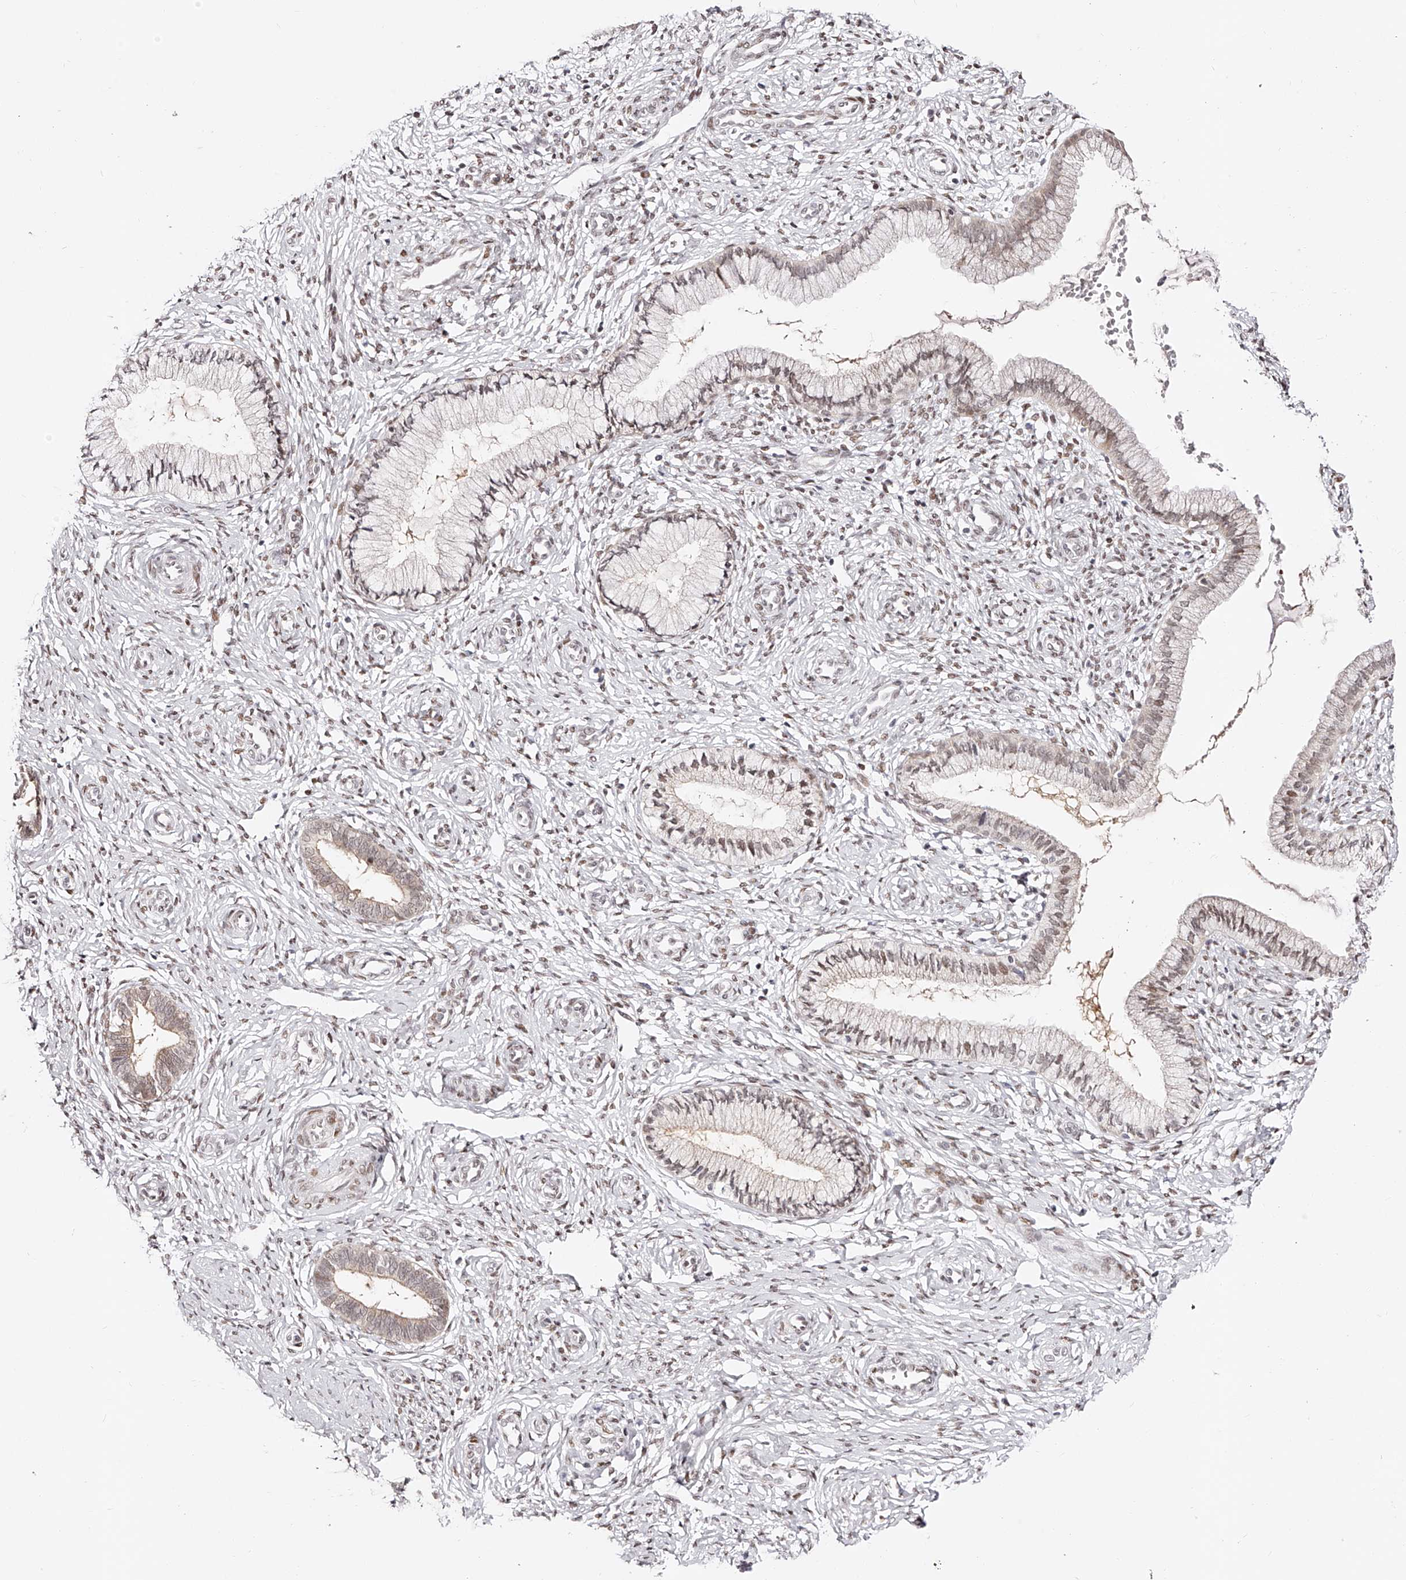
{"staining": {"intensity": "moderate", "quantity": "25%-75%", "location": "nuclear"}, "tissue": "cervix", "cell_type": "Glandular cells", "image_type": "normal", "snomed": [{"axis": "morphology", "description": "Normal tissue, NOS"}, {"axis": "topography", "description": "Cervix"}], "caption": "Unremarkable cervix was stained to show a protein in brown. There is medium levels of moderate nuclear staining in approximately 25%-75% of glandular cells. Nuclei are stained in blue.", "gene": "USF3", "patient": {"sex": "female", "age": 27}}